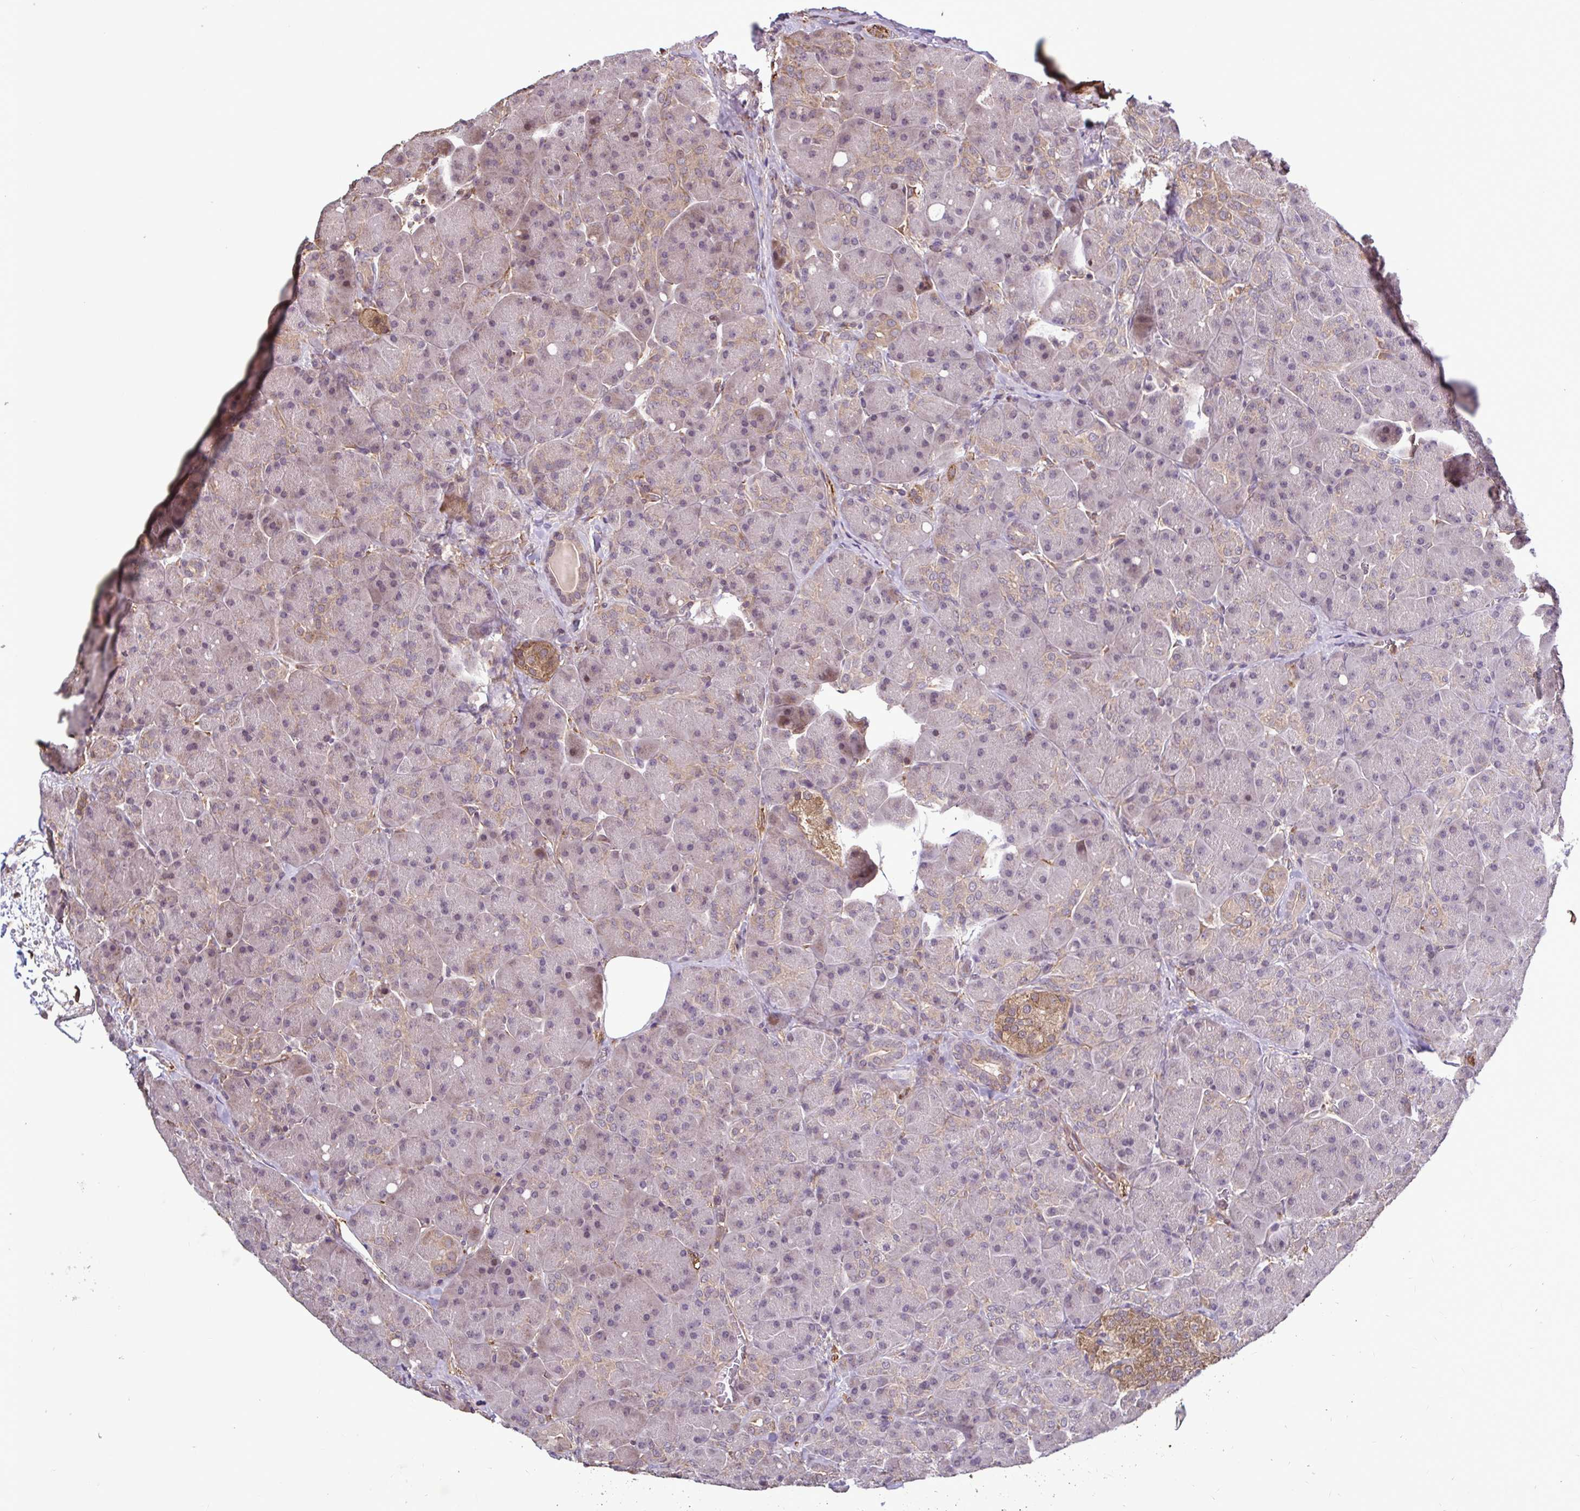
{"staining": {"intensity": "weak", "quantity": "25%-75%", "location": "nuclear"}, "tissue": "pancreas", "cell_type": "Exocrine glandular cells", "image_type": "normal", "snomed": [{"axis": "morphology", "description": "Normal tissue, NOS"}, {"axis": "topography", "description": "Pancreas"}], "caption": "Exocrine glandular cells exhibit weak nuclear positivity in approximately 25%-75% of cells in unremarkable pancreas.", "gene": "ZNF200", "patient": {"sex": "male", "age": 55}}